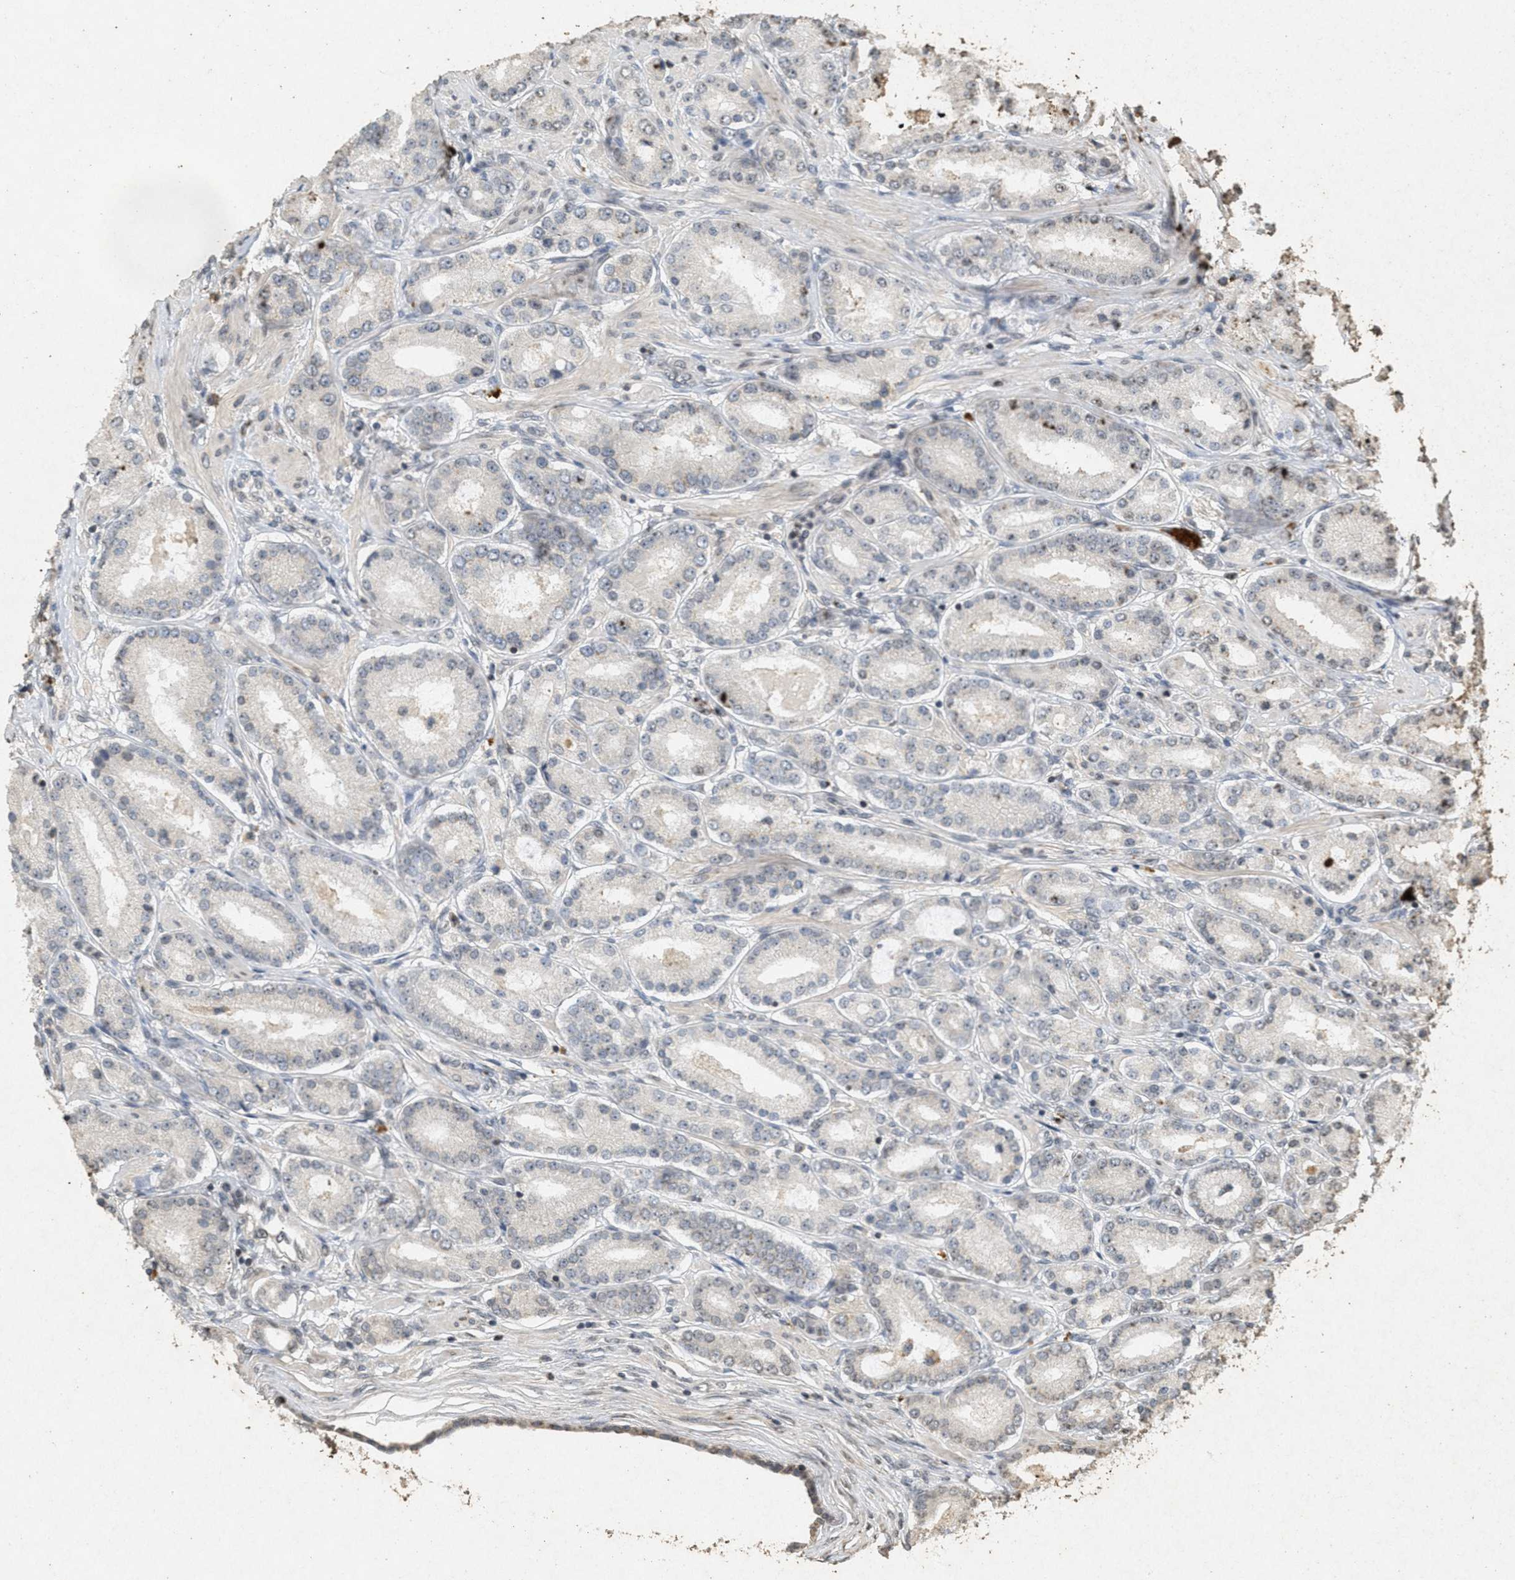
{"staining": {"intensity": "weak", "quantity": "<25%", "location": "nuclear"}, "tissue": "prostate cancer", "cell_type": "Tumor cells", "image_type": "cancer", "snomed": [{"axis": "morphology", "description": "Adenocarcinoma, Low grade"}, {"axis": "topography", "description": "Prostate"}], "caption": "High magnification brightfield microscopy of low-grade adenocarcinoma (prostate) stained with DAB (3,3'-diaminobenzidine) (brown) and counterstained with hematoxylin (blue): tumor cells show no significant positivity.", "gene": "ABHD6", "patient": {"sex": "male", "age": 63}}